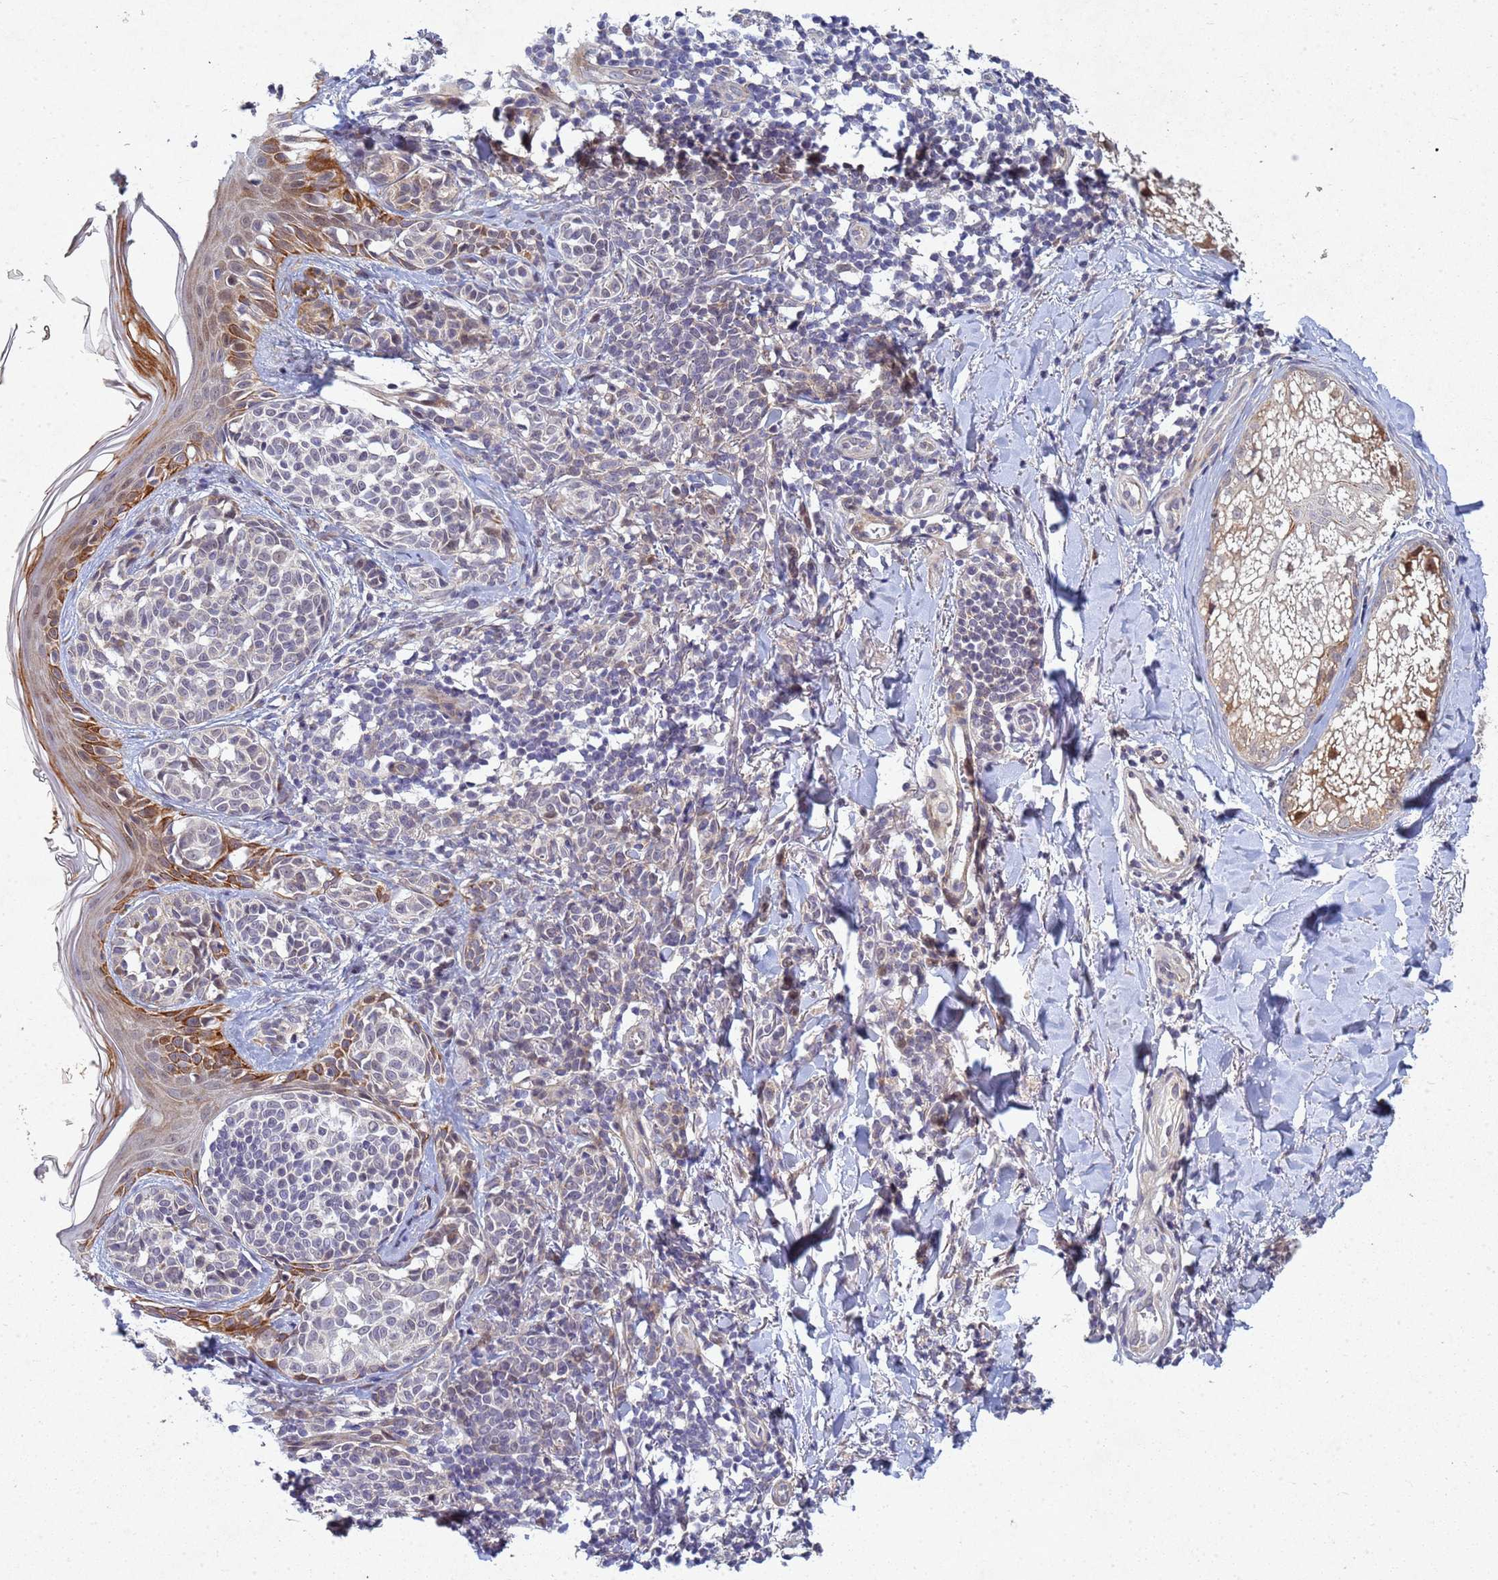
{"staining": {"intensity": "negative", "quantity": "none", "location": "none"}, "tissue": "melanoma", "cell_type": "Tumor cells", "image_type": "cancer", "snomed": [{"axis": "morphology", "description": "Malignant melanoma, NOS"}, {"axis": "topography", "description": "Skin of upper extremity"}], "caption": "Immunohistochemistry (IHC) image of neoplastic tissue: human malignant melanoma stained with DAB reveals no significant protein expression in tumor cells. Brightfield microscopy of immunohistochemistry stained with DAB (brown) and hematoxylin (blue), captured at high magnification.", "gene": "TNPO2", "patient": {"sex": "male", "age": 40}}